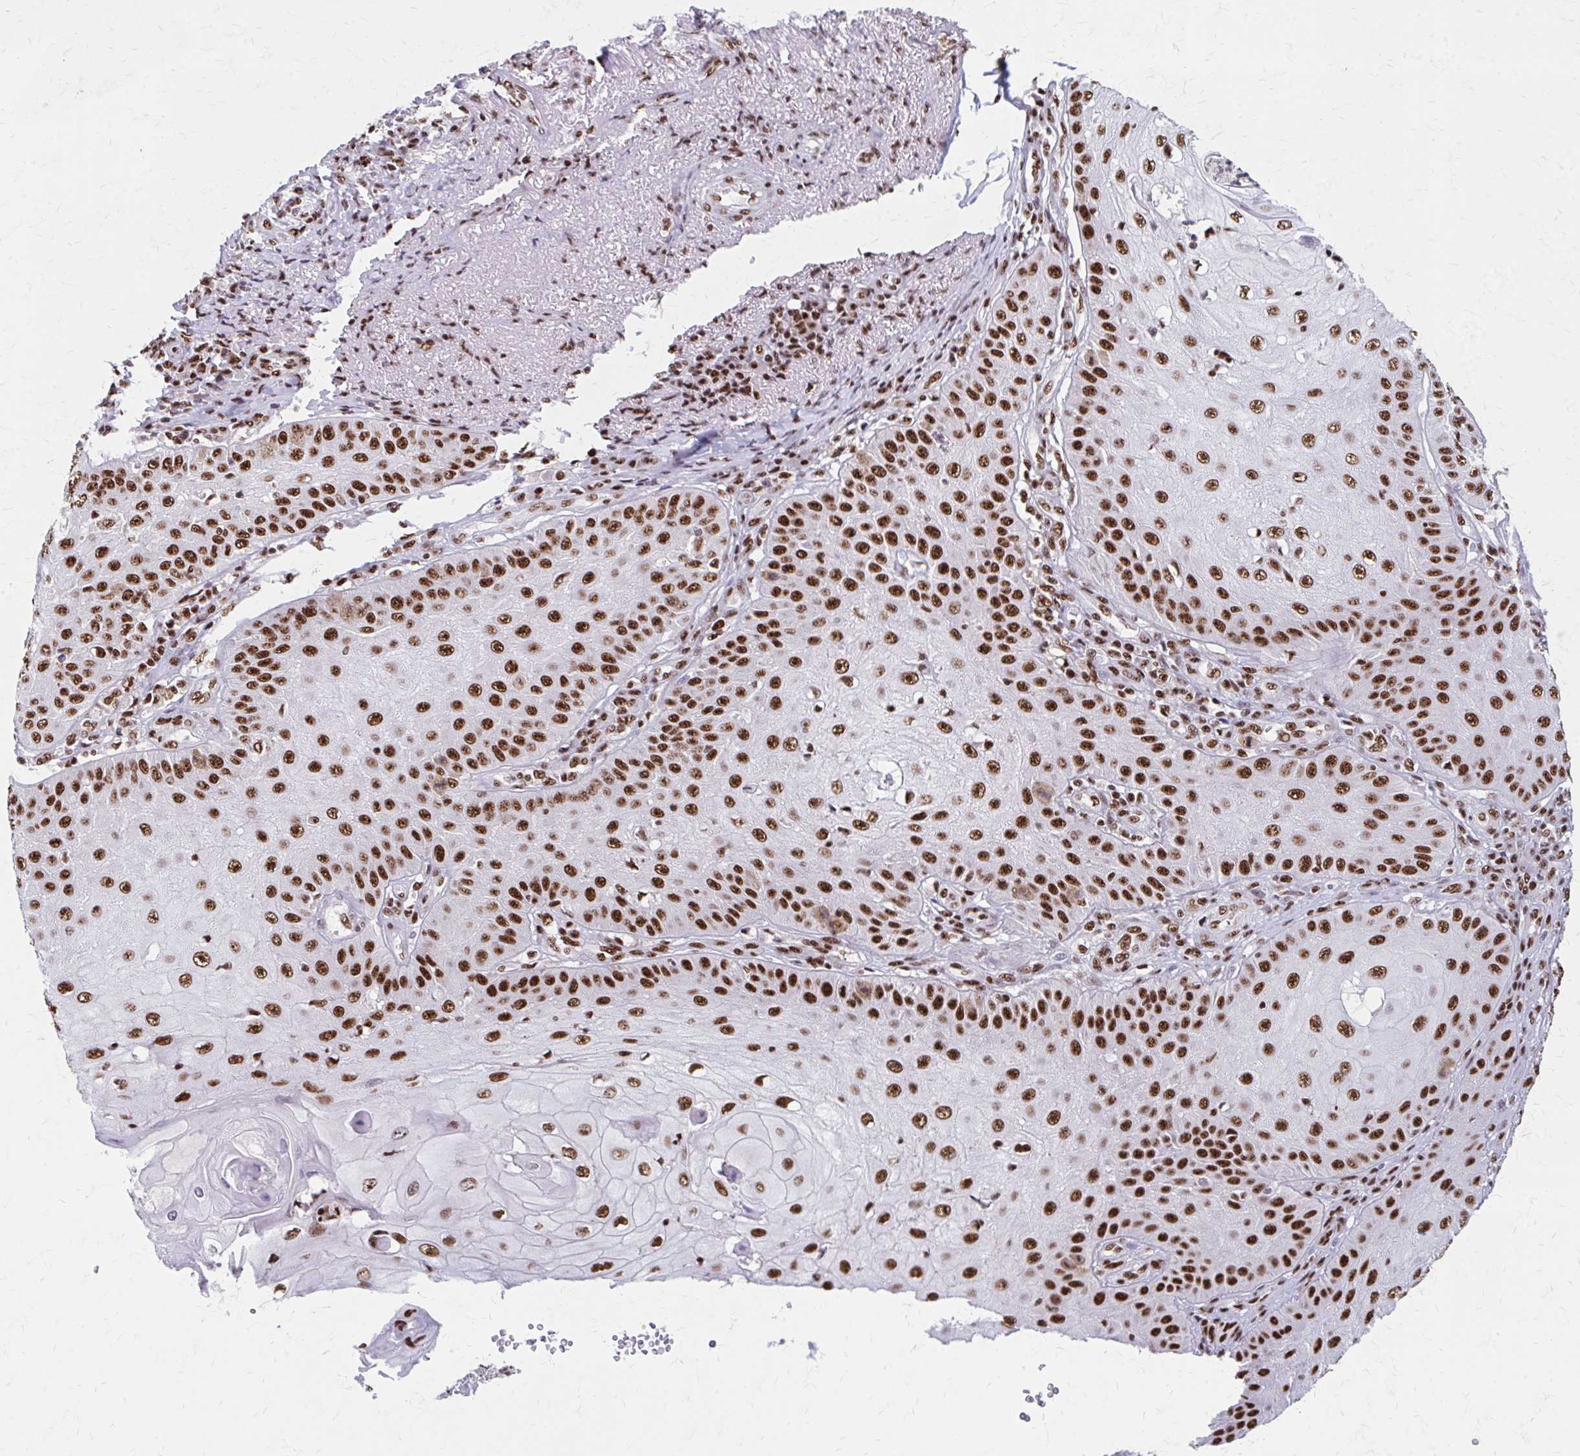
{"staining": {"intensity": "strong", "quantity": ">75%", "location": "nuclear"}, "tissue": "skin cancer", "cell_type": "Tumor cells", "image_type": "cancer", "snomed": [{"axis": "morphology", "description": "Squamous cell carcinoma, NOS"}, {"axis": "topography", "description": "Skin"}], "caption": "A brown stain shows strong nuclear positivity of a protein in human skin squamous cell carcinoma tumor cells.", "gene": "CNKSR3", "patient": {"sex": "male", "age": 70}}